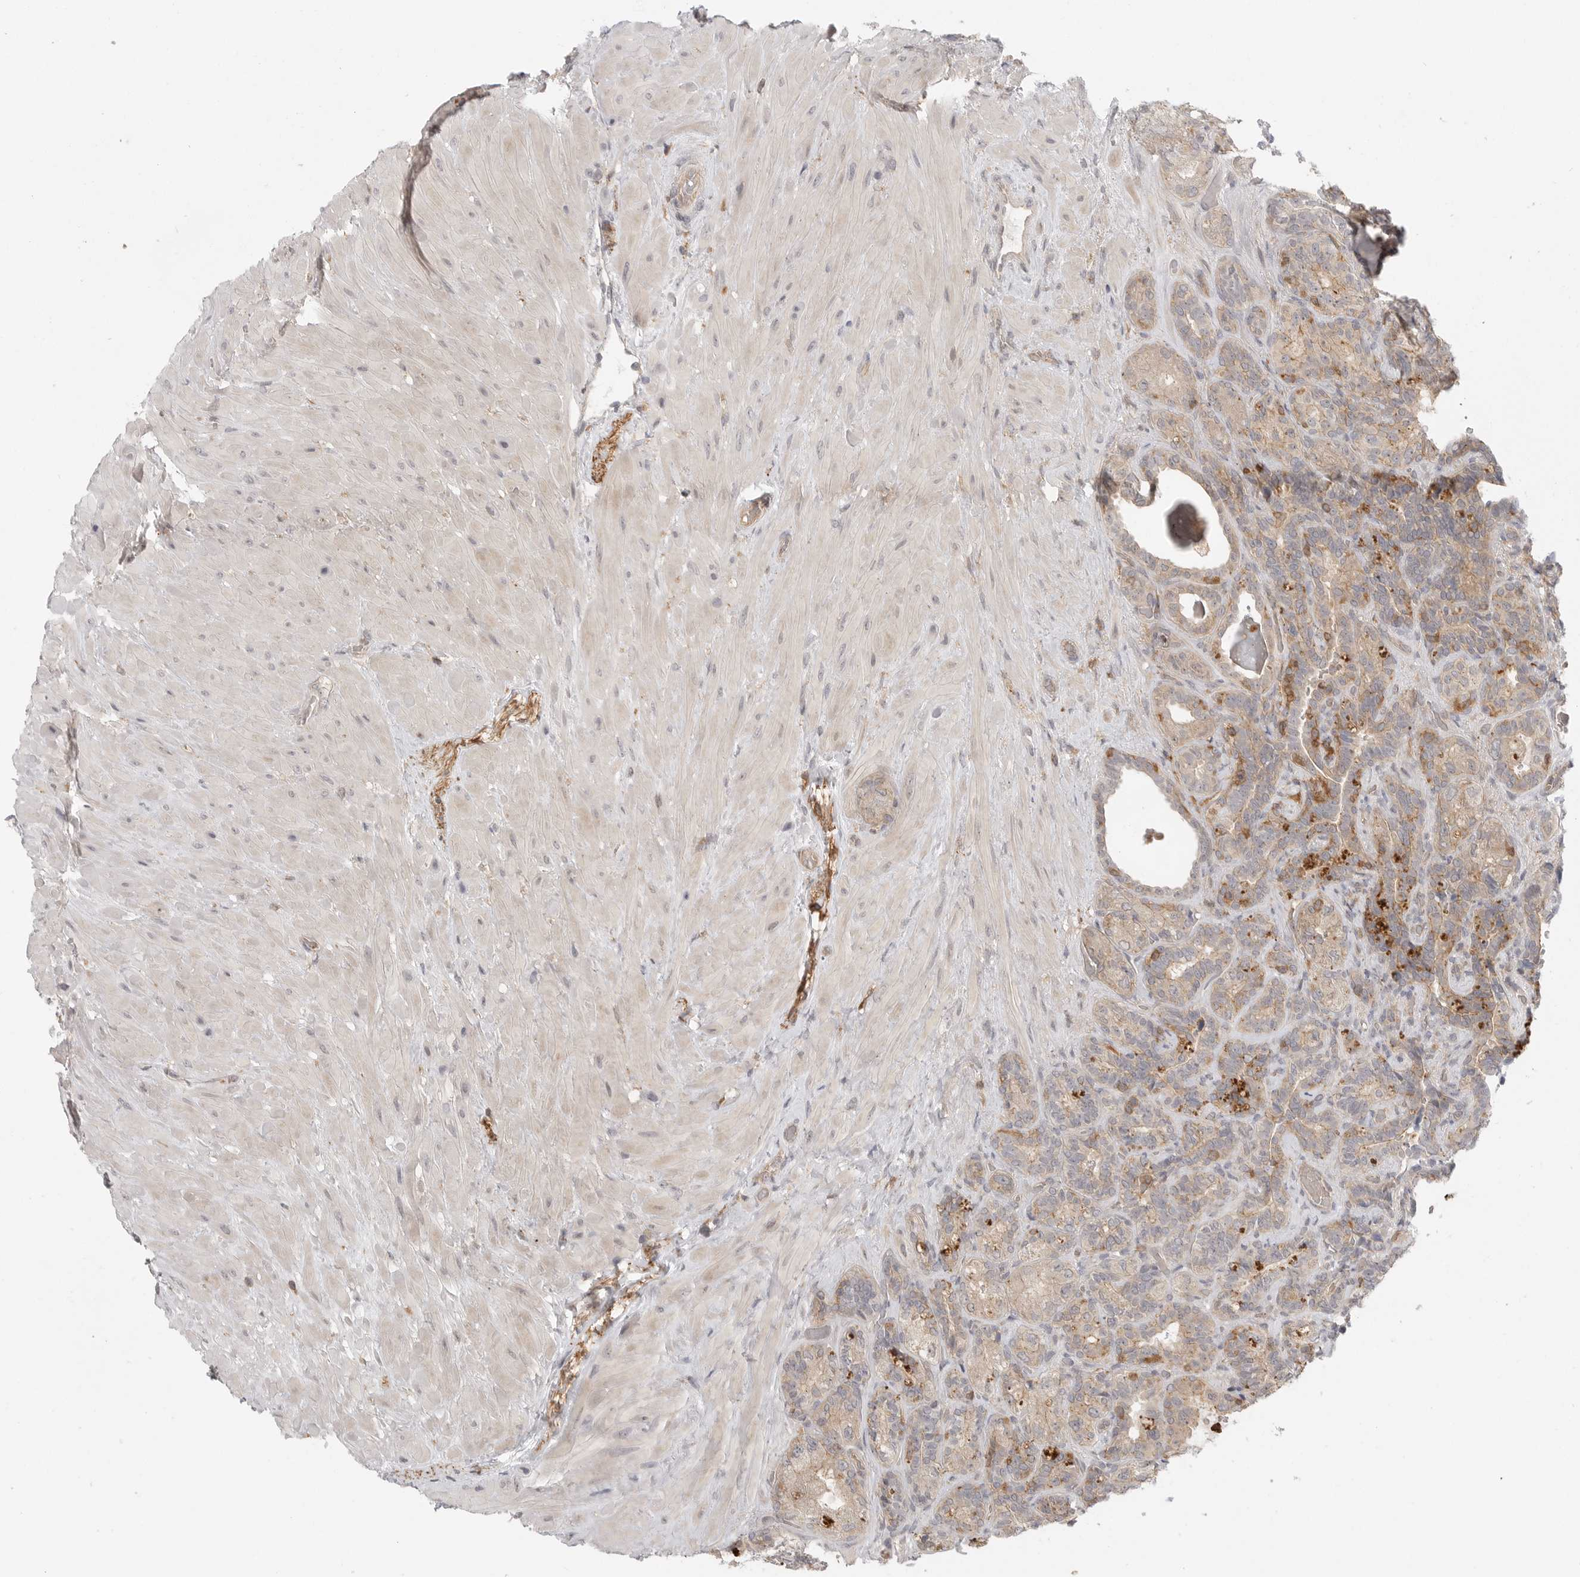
{"staining": {"intensity": "weak", "quantity": "25%-75%", "location": "cytoplasmic/membranous"}, "tissue": "seminal vesicle", "cell_type": "Glandular cells", "image_type": "normal", "snomed": [{"axis": "morphology", "description": "Normal tissue, NOS"}, {"axis": "topography", "description": "Prostate"}, {"axis": "topography", "description": "Seminal veicle"}], "caption": "Human seminal vesicle stained with a brown dye shows weak cytoplasmic/membranous positive expression in approximately 25%-75% of glandular cells.", "gene": "DBNL", "patient": {"sex": "male", "age": 67}}